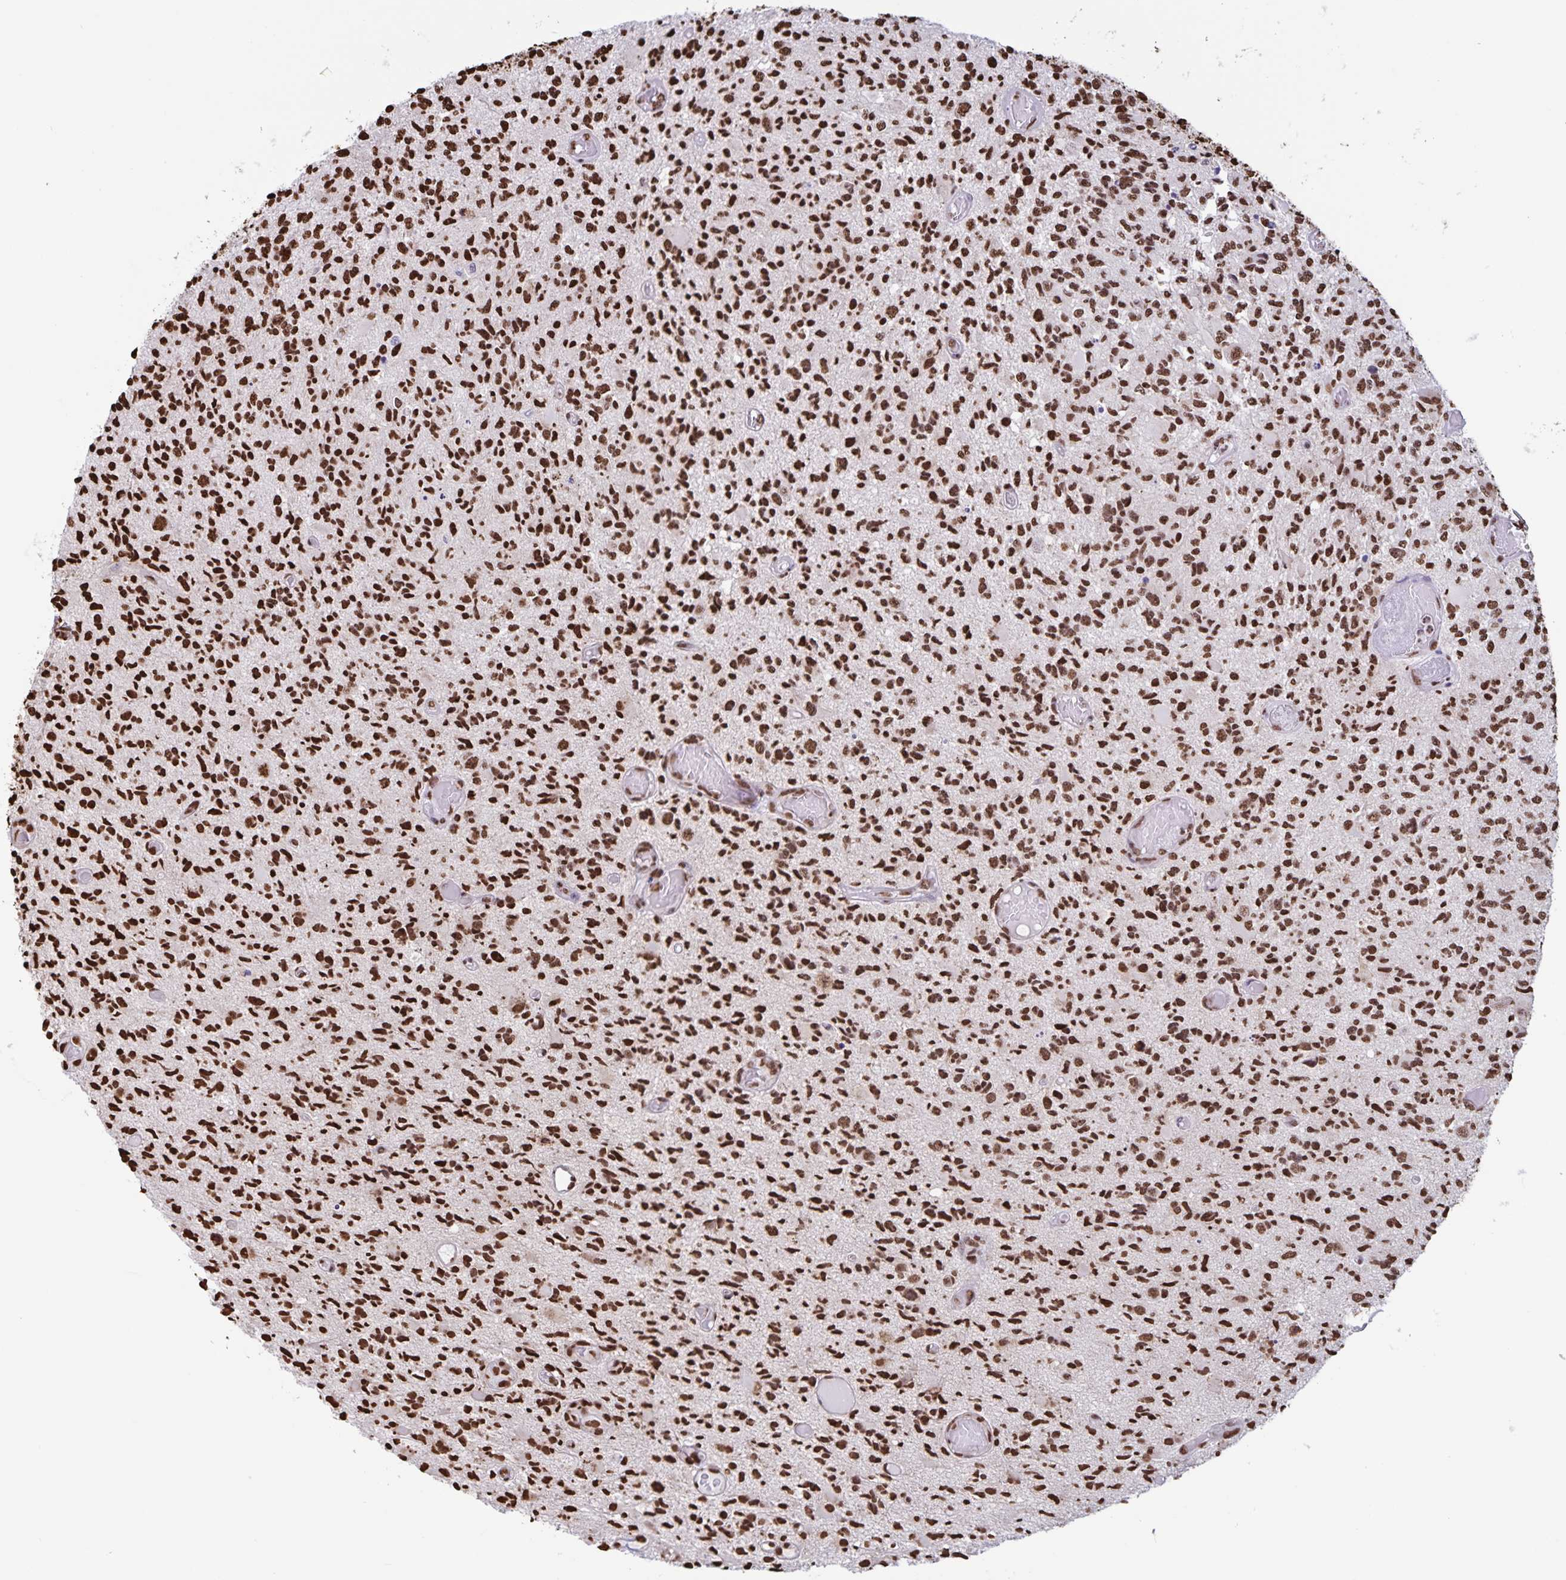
{"staining": {"intensity": "strong", "quantity": ">75%", "location": "nuclear"}, "tissue": "glioma", "cell_type": "Tumor cells", "image_type": "cancer", "snomed": [{"axis": "morphology", "description": "Glioma, malignant, High grade"}, {"axis": "topography", "description": "Brain"}], "caption": "This histopathology image shows IHC staining of malignant glioma (high-grade), with high strong nuclear expression in approximately >75% of tumor cells.", "gene": "DUT", "patient": {"sex": "female", "age": 63}}